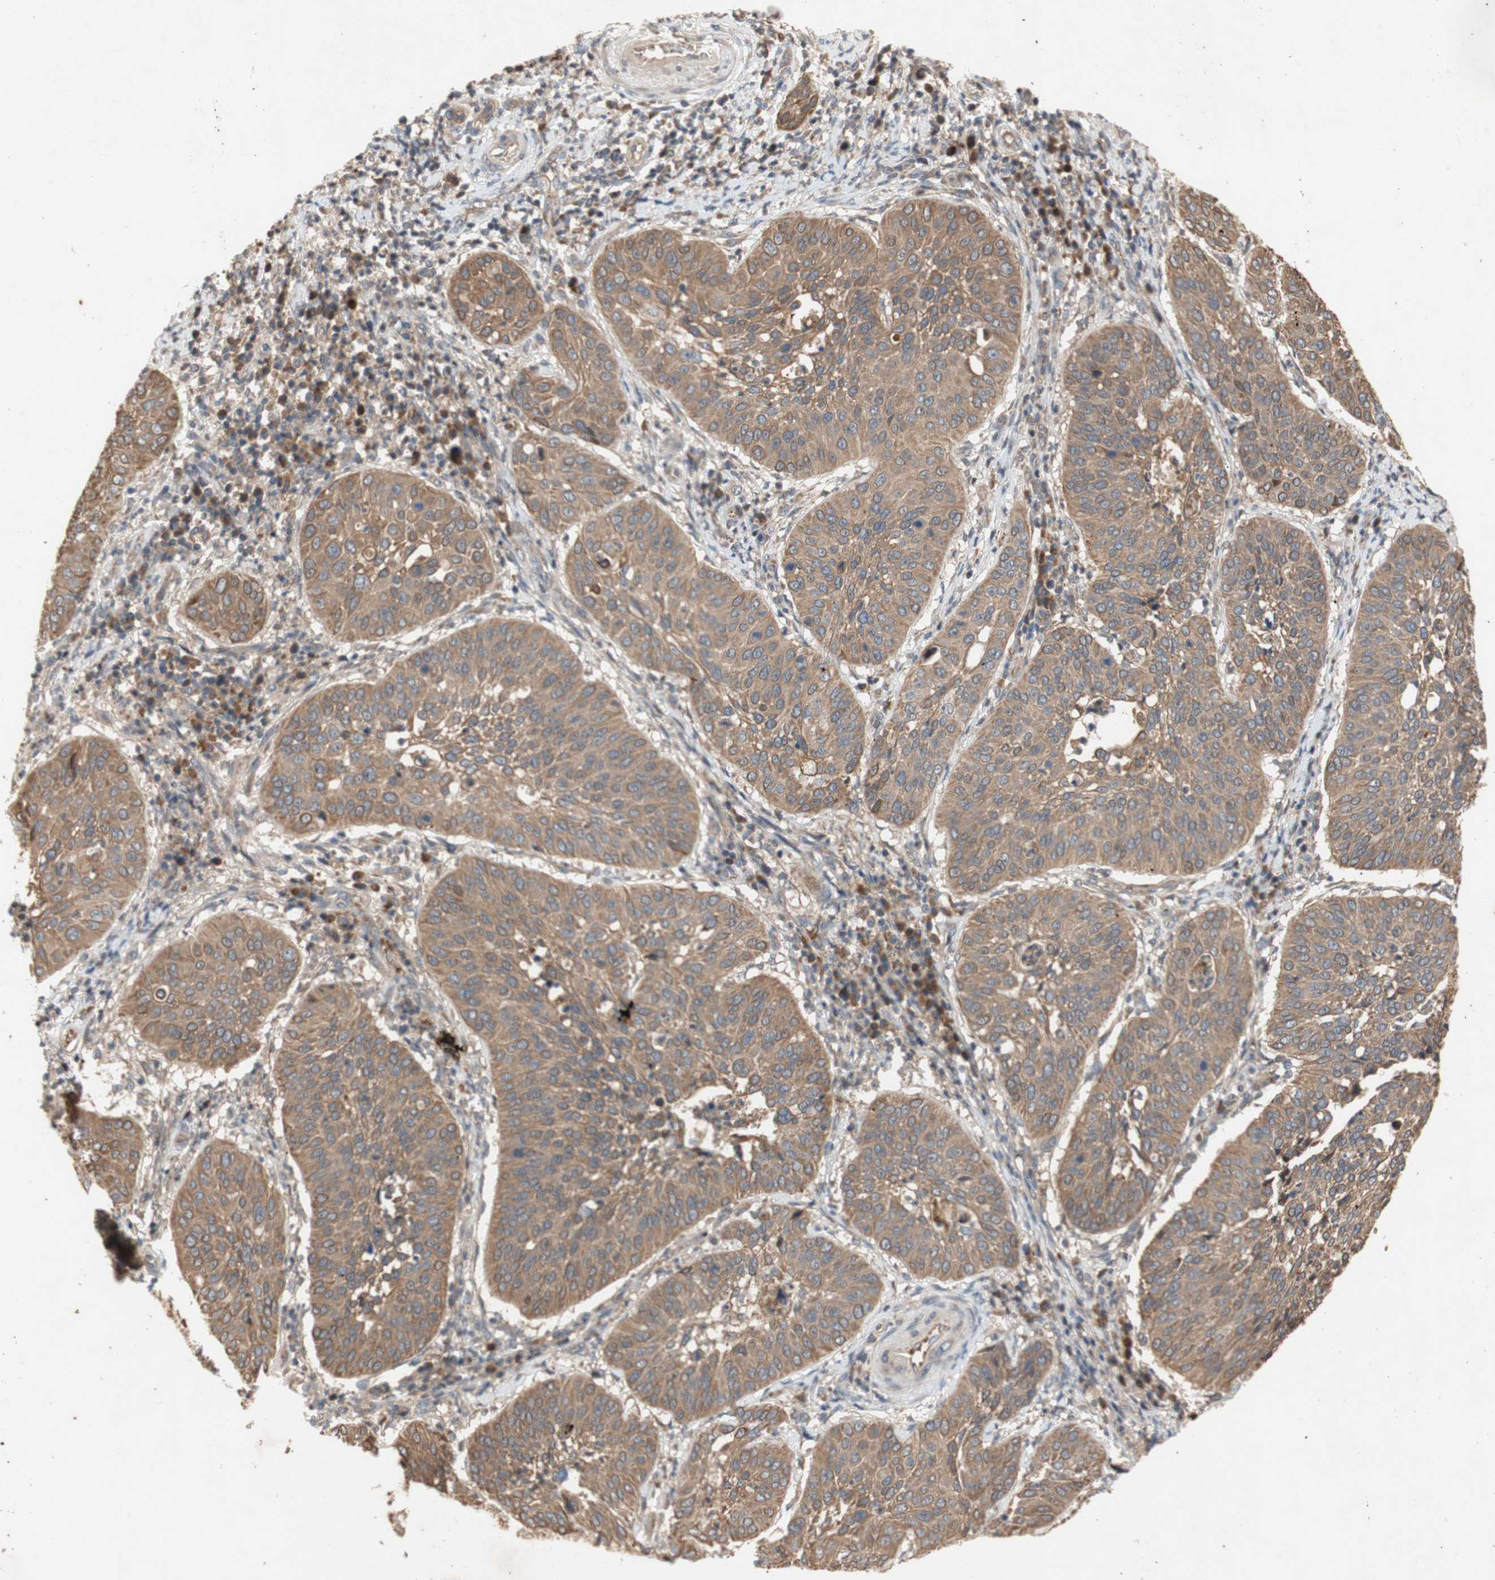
{"staining": {"intensity": "moderate", "quantity": ">75%", "location": "cytoplasmic/membranous"}, "tissue": "cervical cancer", "cell_type": "Tumor cells", "image_type": "cancer", "snomed": [{"axis": "morphology", "description": "Normal tissue, NOS"}, {"axis": "morphology", "description": "Squamous cell carcinoma, NOS"}, {"axis": "topography", "description": "Cervix"}], "caption": "Moderate cytoplasmic/membranous protein expression is present in about >75% of tumor cells in cervical squamous cell carcinoma. (Brightfield microscopy of DAB IHC at high magnification).", "gene": "PKN1", "patient": {"sex": "female", "age": 39}}